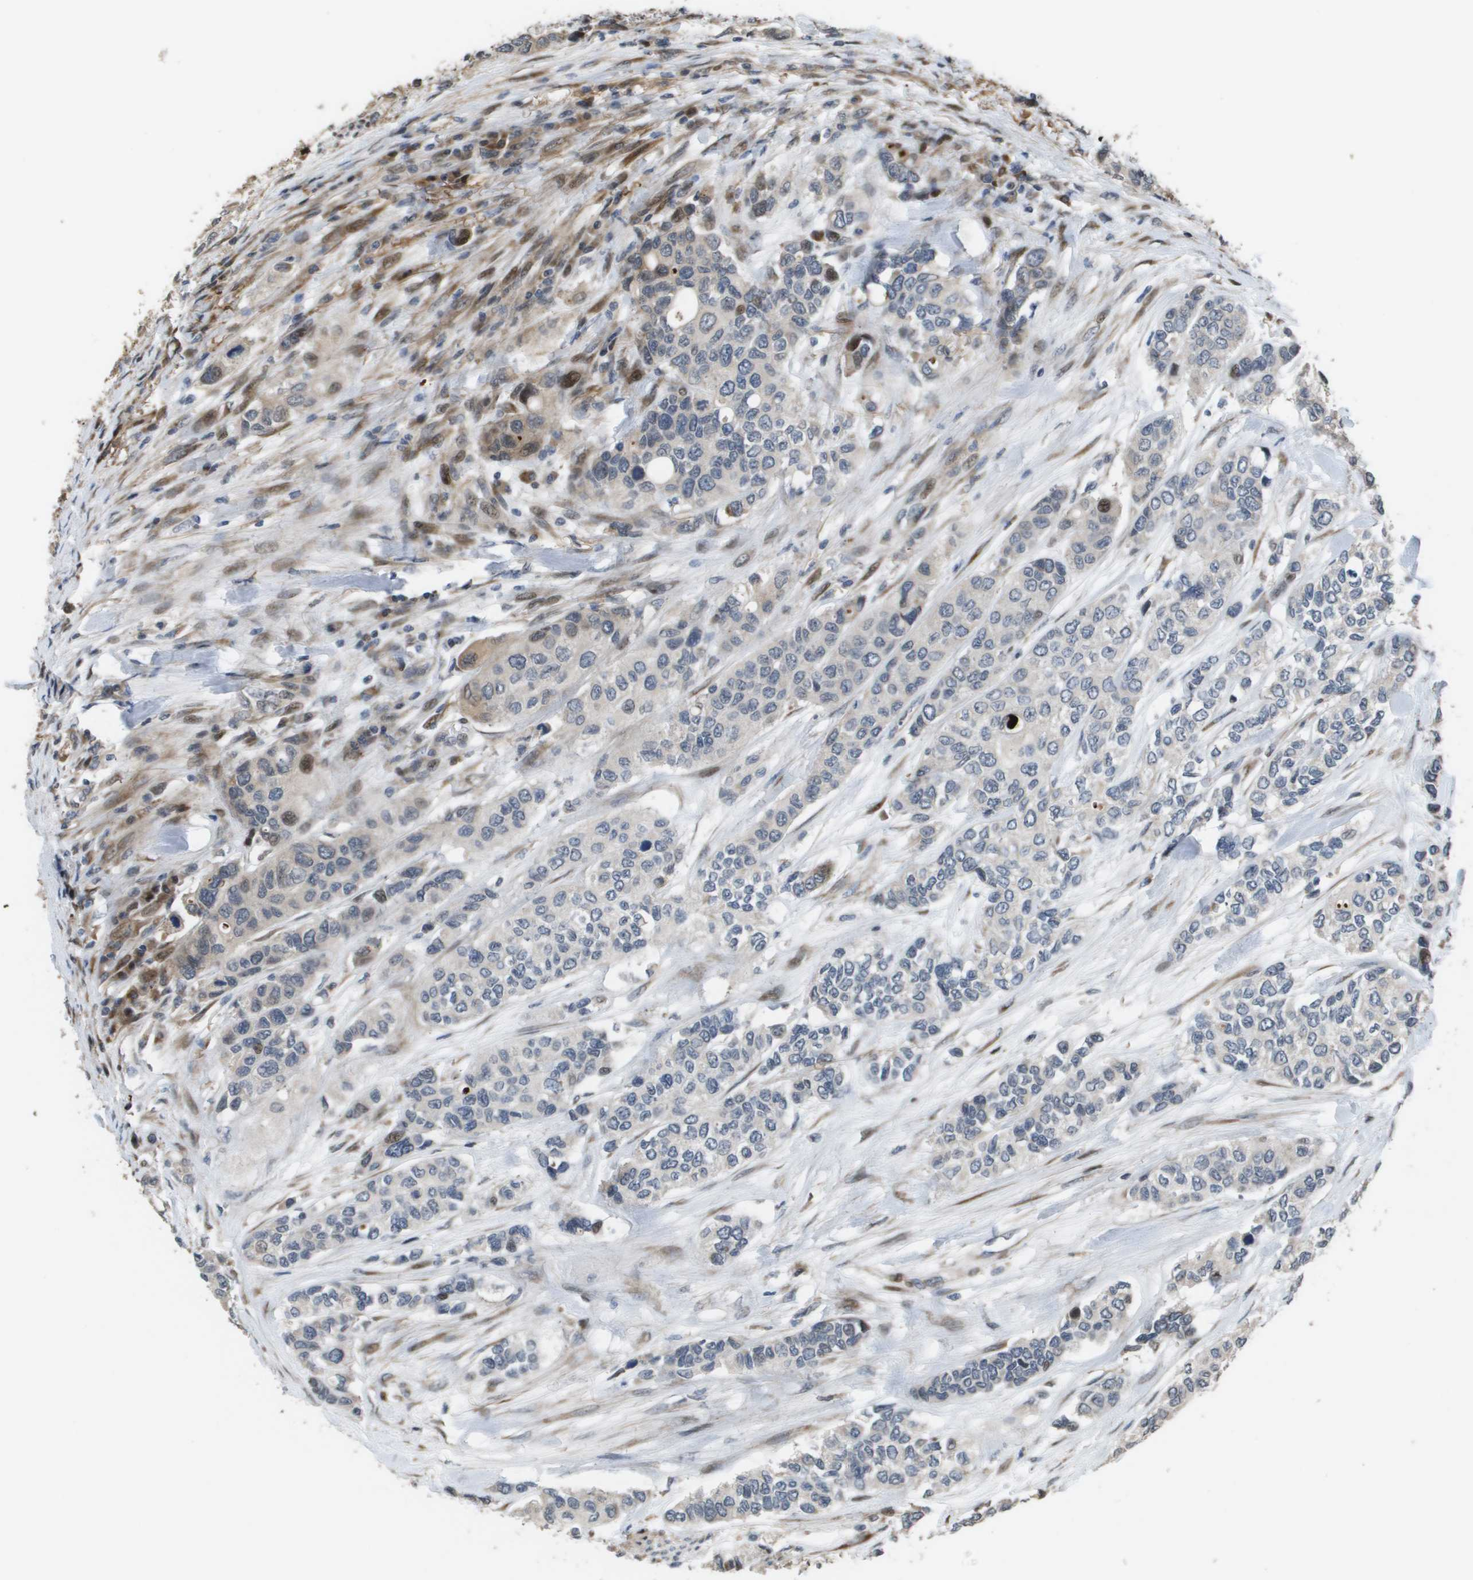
{"staining": {"intensity": "moderate", "quantity": "<25%", "location": "nuclear"}, "tissue": "urothelial cancer", "cell_type": "Tumor cells", "image_type": "cancer", "snomed": [{"axis": "morphology", "description": "Urothelial carcinoma, High grade"}, {"axis": "topography", "description": "Urinary bladder"}], "caption": "A micrograph of high-grade urothelial carcinoma stained for a protein demonstrates moderate nuclear brown staining in tumor cells.", "gene": "AXIN2", "patient": {"sex": "female", "age": 56}}